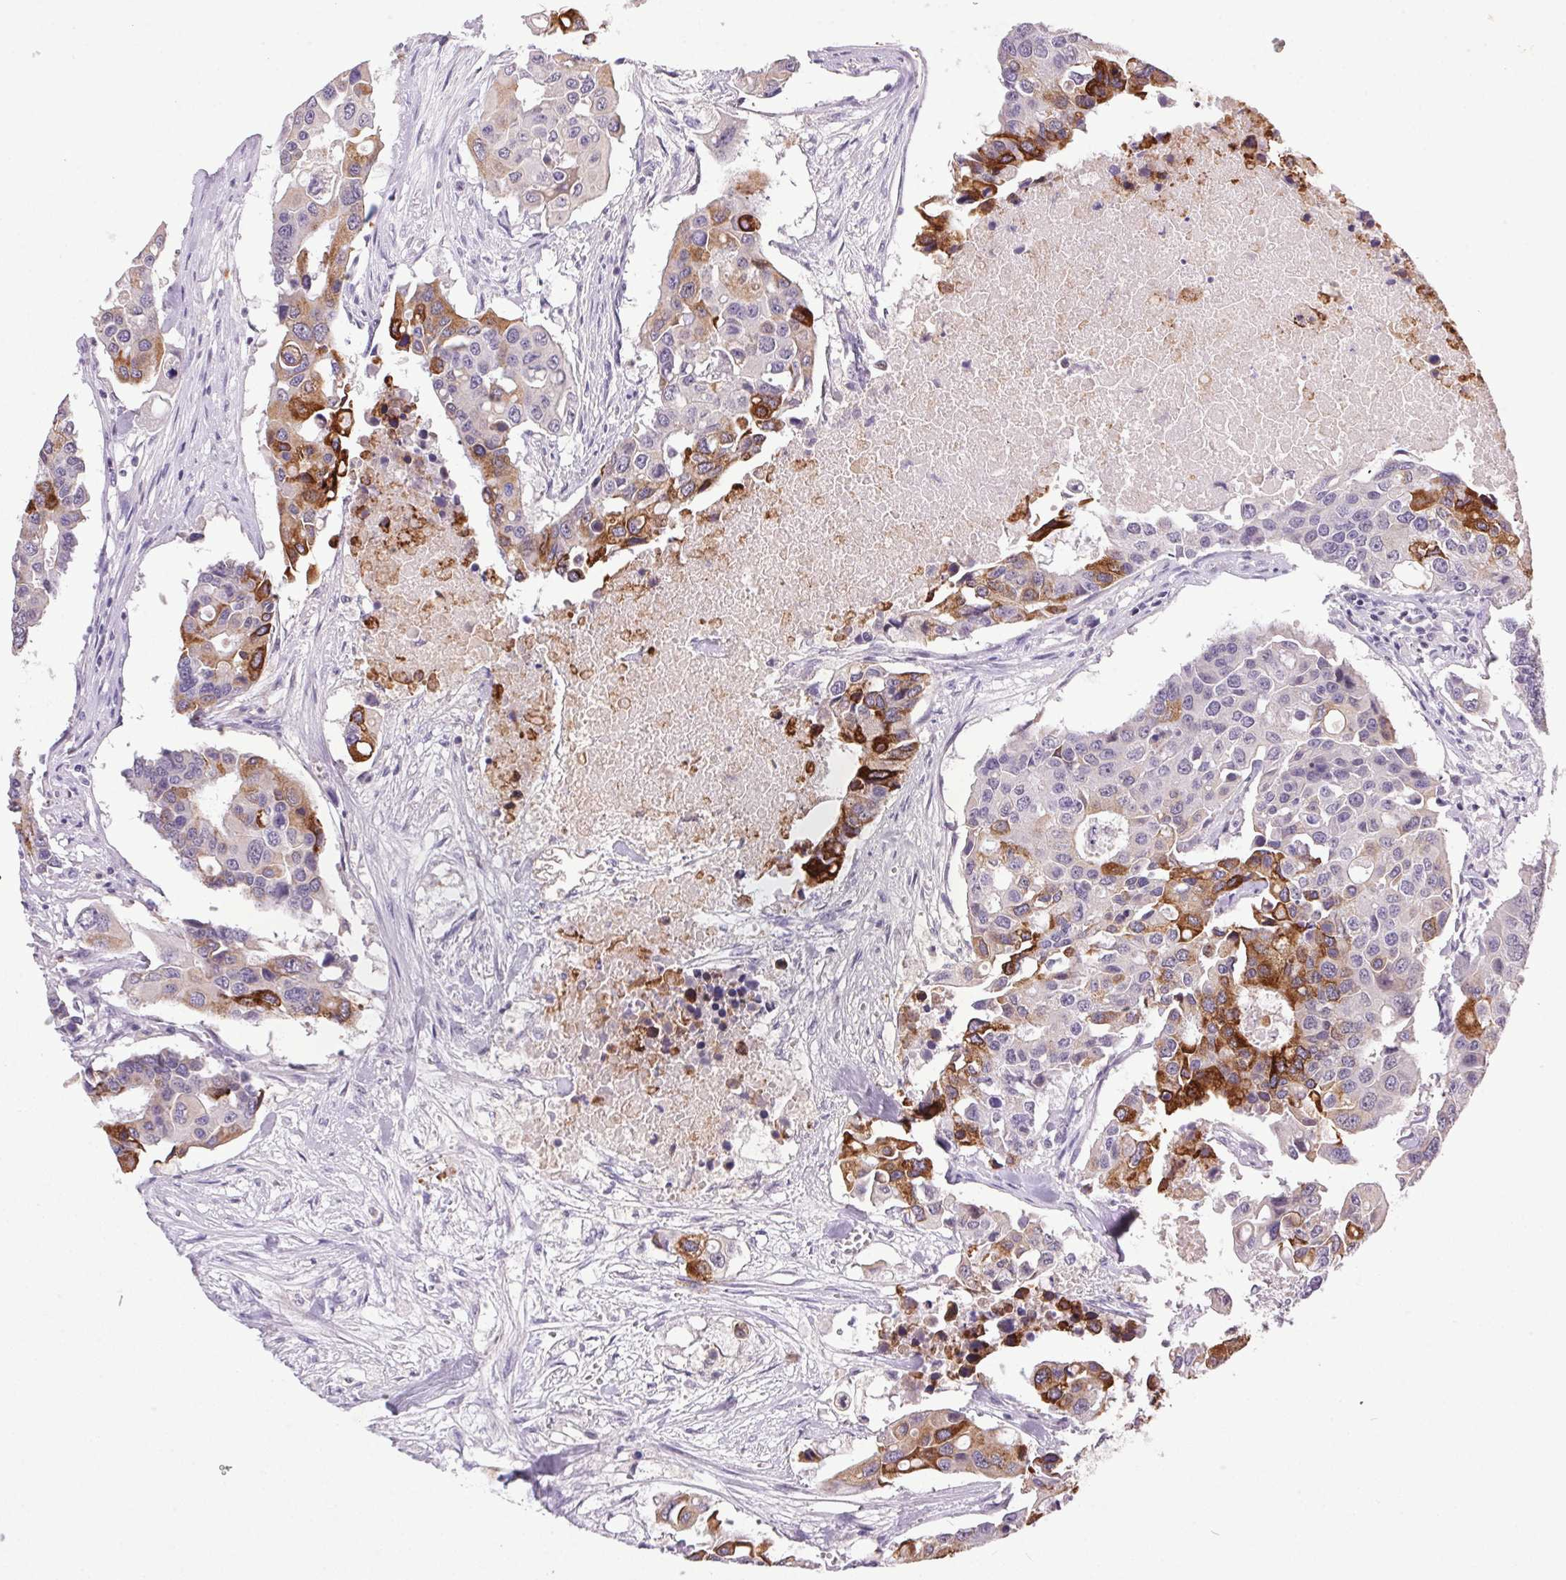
{"staining": {"intensity": "moderate", "quantity": "25%-75%", "location": "cytoplasmic/membranous"}, "tissue": "colorectal cancer", "cell_type": "Tumor cells", "image_type": "cancer", "snomed": [{"axis": "morphology", "description": "Adenocarcinoma, NOS"}, {"axis": "topography", "description": "Colon"}], "caption": "Immunohistochemical staining of adenocarcinoma (colorectal) displays medium levels of moderate cytoplasmic/membranous protein staining in about 25%-75% of tumor cells.", "gene": "TRDN", "patient": {"sex": "male", "age": 77}}